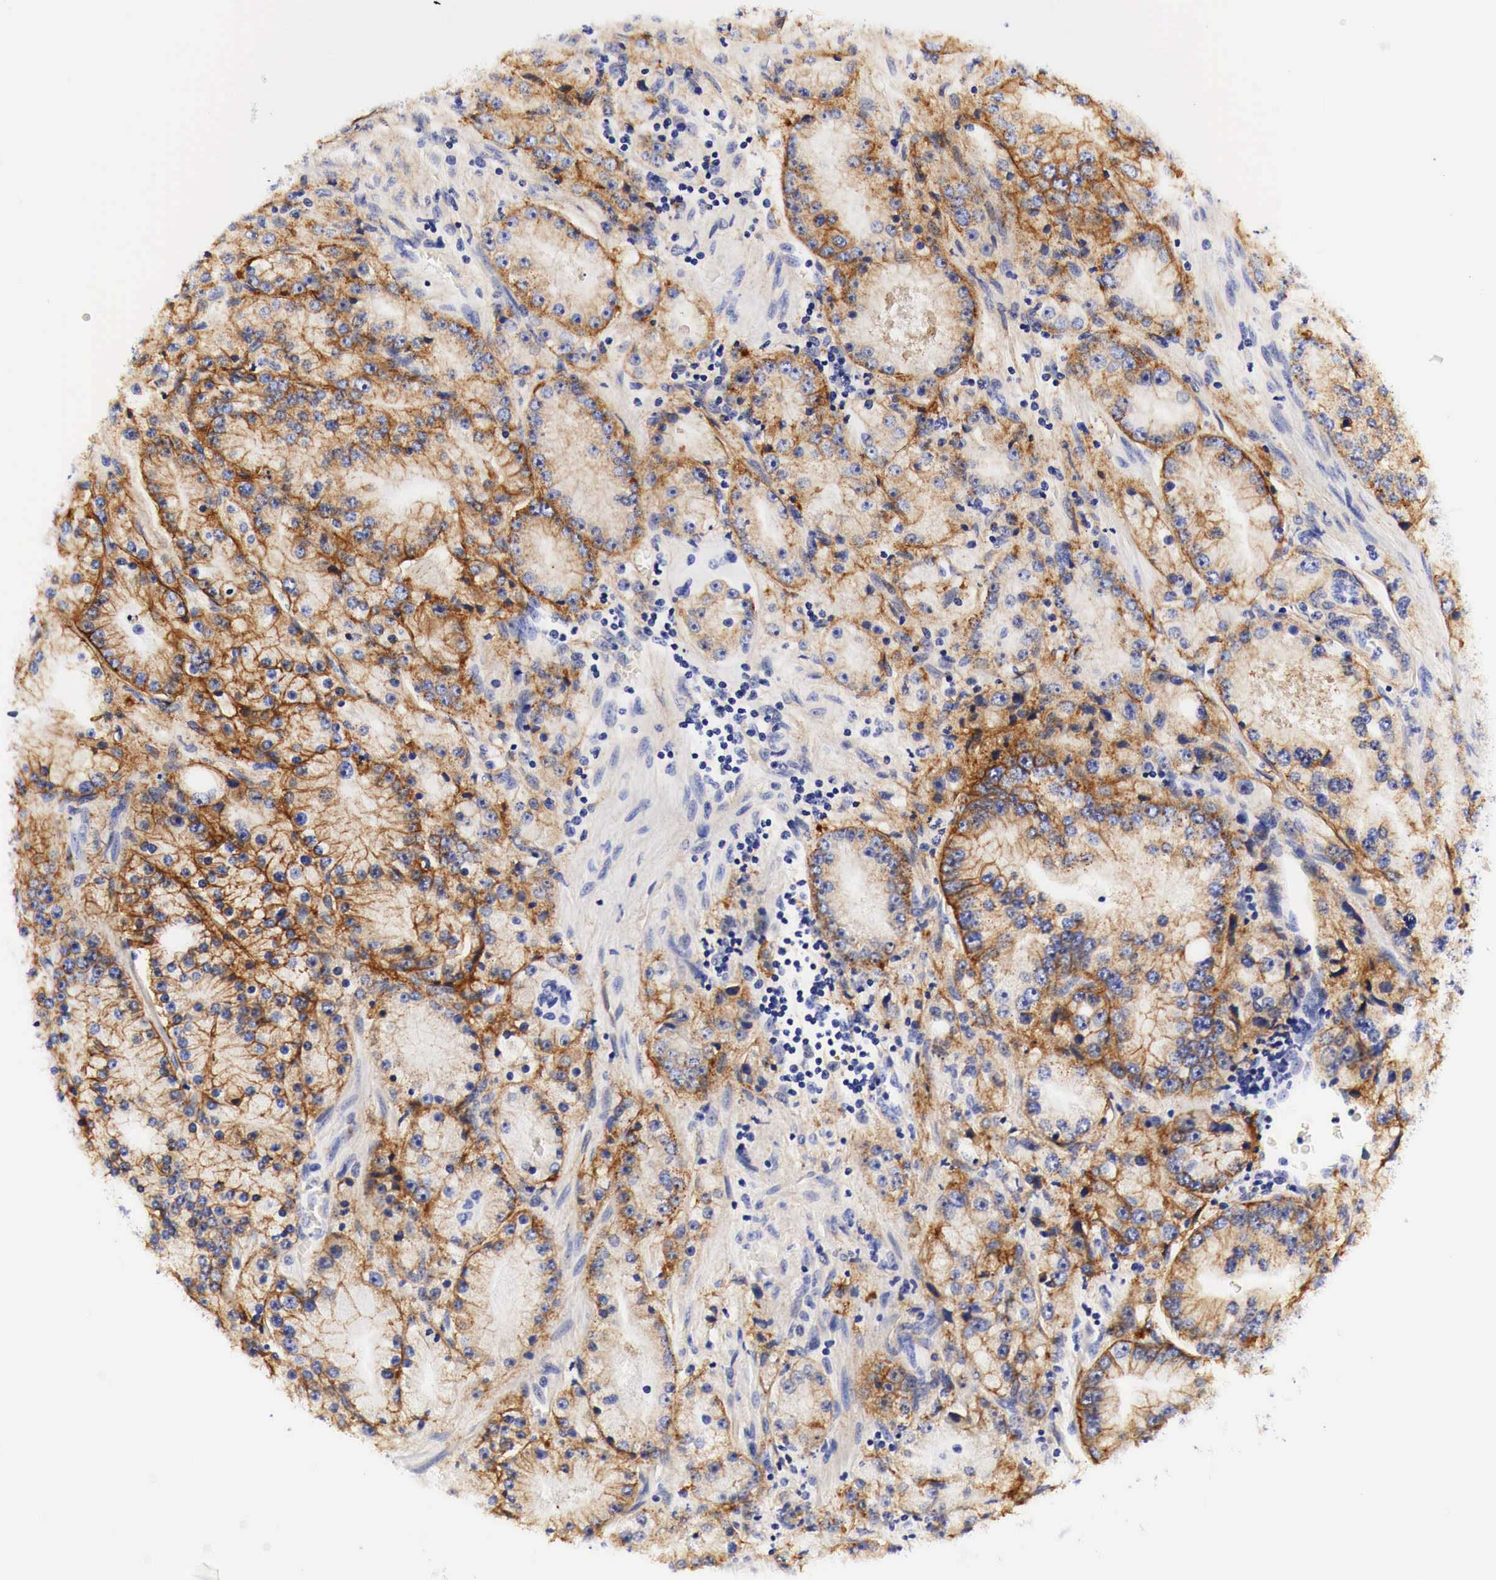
{"staining": {"intensity": "moderate", "quantity": "25%-75%", "location": "cytoplasmic/membranous"}, "tissue": "prostate cancer", "cell_type": "Tumor cells", "image_type": "cancer", "snomed": [{"axis": "morphology", "description": "Adenocarcinoma, Medium grade"}, {"axis": "topography", "description": "Prostate"}], "caption": "A histopathology image of human prostate cancer (medium-grade adenocarcinoma) stained for a protein displays moderate cytoplasmic/membranous brown staining in tumor cells.", "gene": "EGFR", "patient": {"sex": "male", "age": 72}}